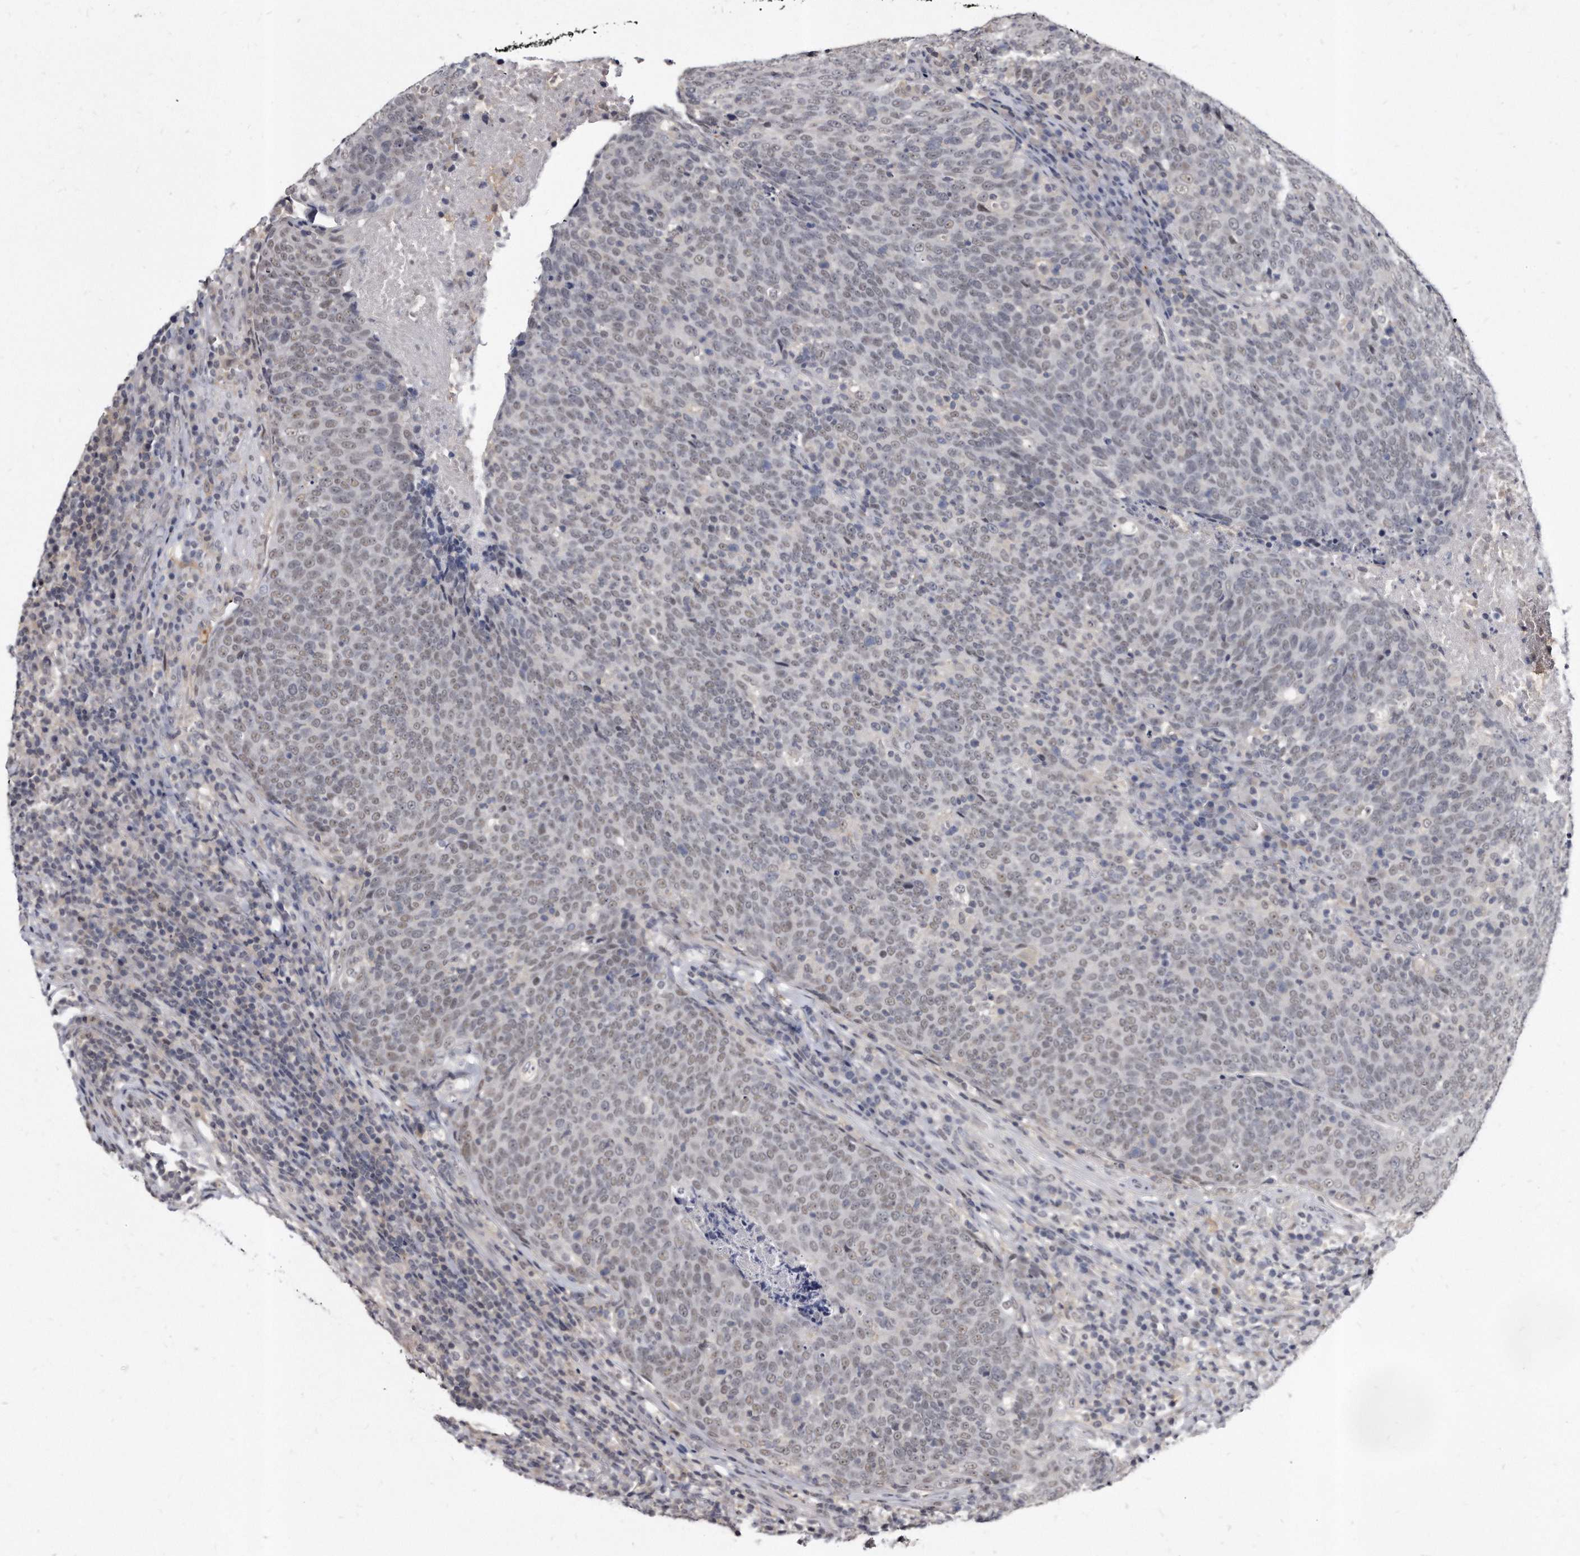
{"staining": {"intensity": "weak", "quantity": ">75%", "location": "nuclear"}, "tissue": "head and neck cancer", "cell_type": "Tumor cells", "image_type": "cancer", "snomed": [{"axis": "morphology", "description": "Squamous cell carcinoma, NOS"}, {"axis": "morphology", "description": "Squamous cell carcinoma, metastatic, NOS"}, {"axis": "topography", "description": "Lymph node"}, {"axis": "topography", "description": "Head-Neck"}], "caption": "Immunohistochemistry photomicrograph of human head and neck cancer (squamous cell carcinoma) stained for a protein (brown), which shows low levels of weak nuclear positivity in about >75% of tumor cells.", "gene": "KLHDC3", "patient": {"sex": "male", "age": 62}}